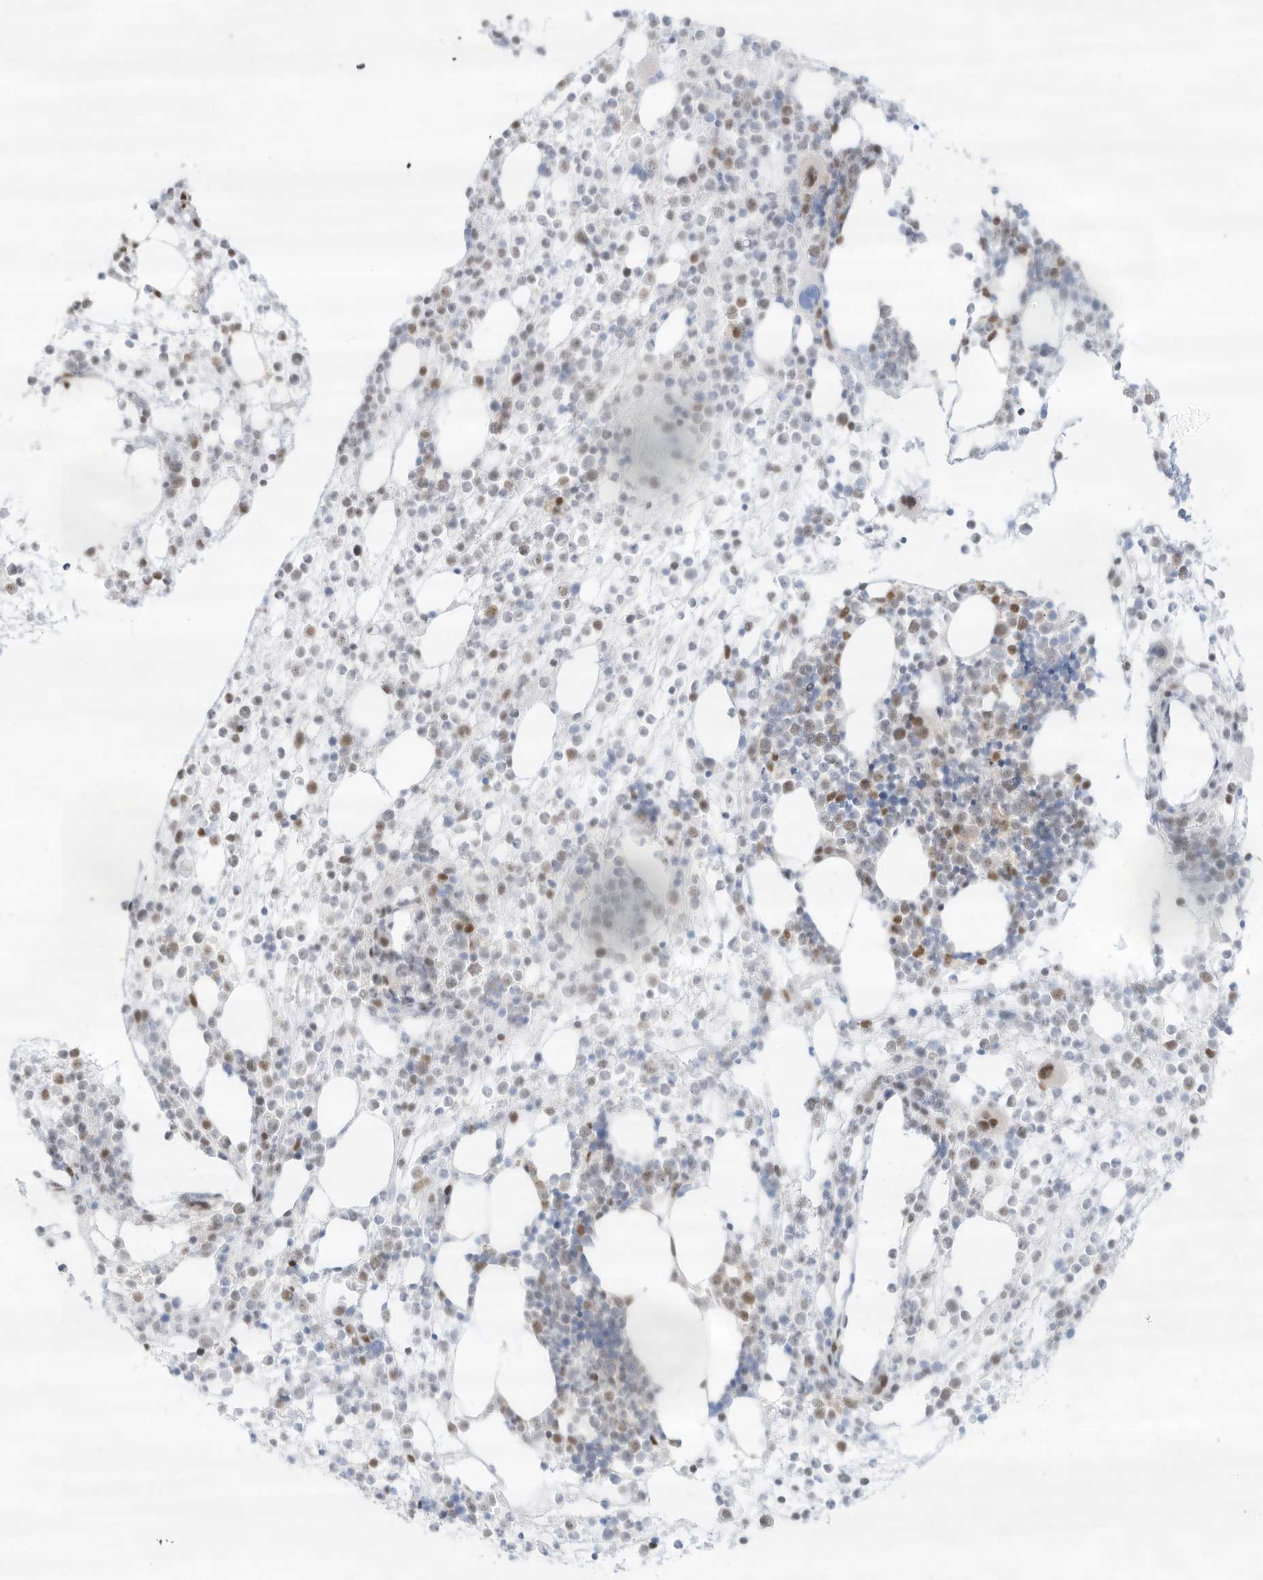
{"staining": {"intensity": "moderate", "quantity": "<25%", "location": "nuclear"}, "tissue": "bone marrow", "cell_type": "Hematopoietic cells", "image_type": "normal", "snomed": [{"axis": "morphology", "description": "Normal tissue, NOS"}, {"axis": "topography", "description": "Bone marrow"}], "caption": "Bone marrow stained with immunohistochemistry reveals moderate nuclear staining in approximately <25% of hematopoietic cells.", "gene": "NHSL1", "patient": {"sex": "male", "age": 54}}